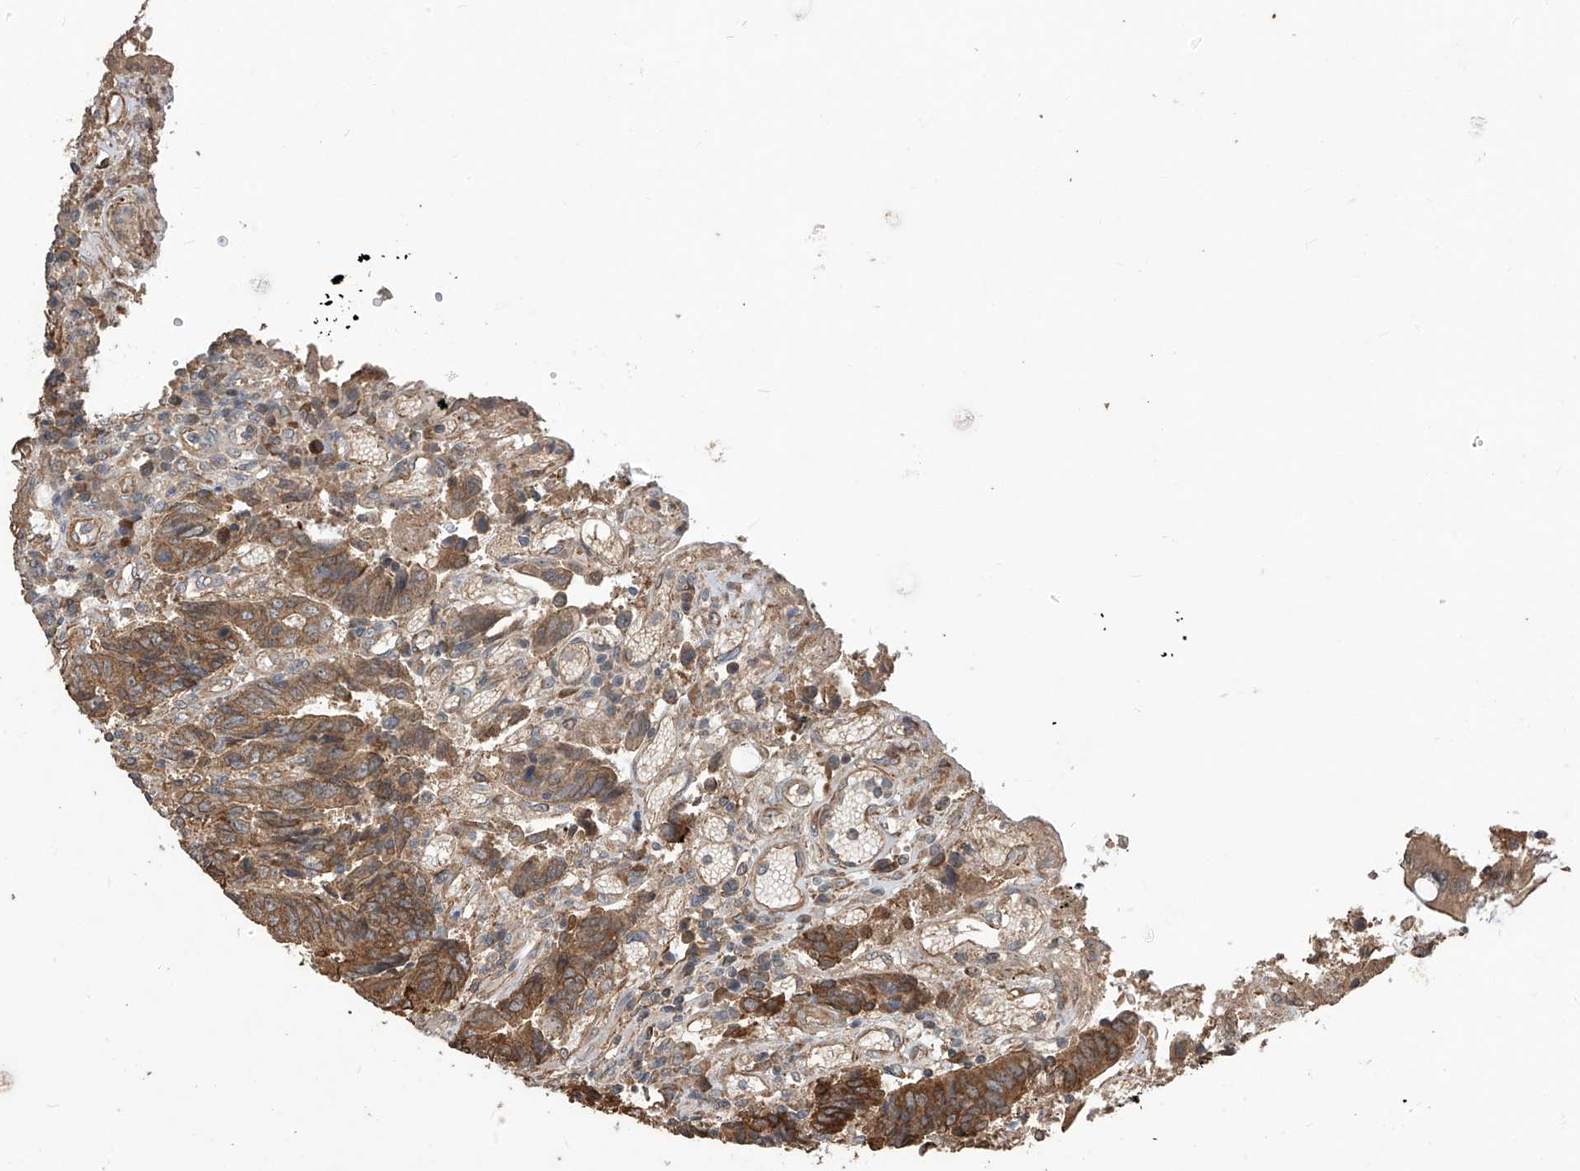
{"staining": {"intensity": "moderate", "quantity": ">75%", "location": "cytoplasmic/membranous"}, "tissue": "colorectal cancer", "cell_type": "Tumor cells", "image_type": "cancer", "snomed": [{"axis": "morphology", "description": "Adenocarcinoma, NOS"}, {"axis": "topography", "description": "Rectum"}], "caption": "Colorectal adenocarcinoma stained with DAB IHC displays medium levels of moderate cytoplasmic/membranous positivity in approximately >75% of tumor cells.", "gene": "AGBL5", "patient": {"sex": "male", "age": 84}}